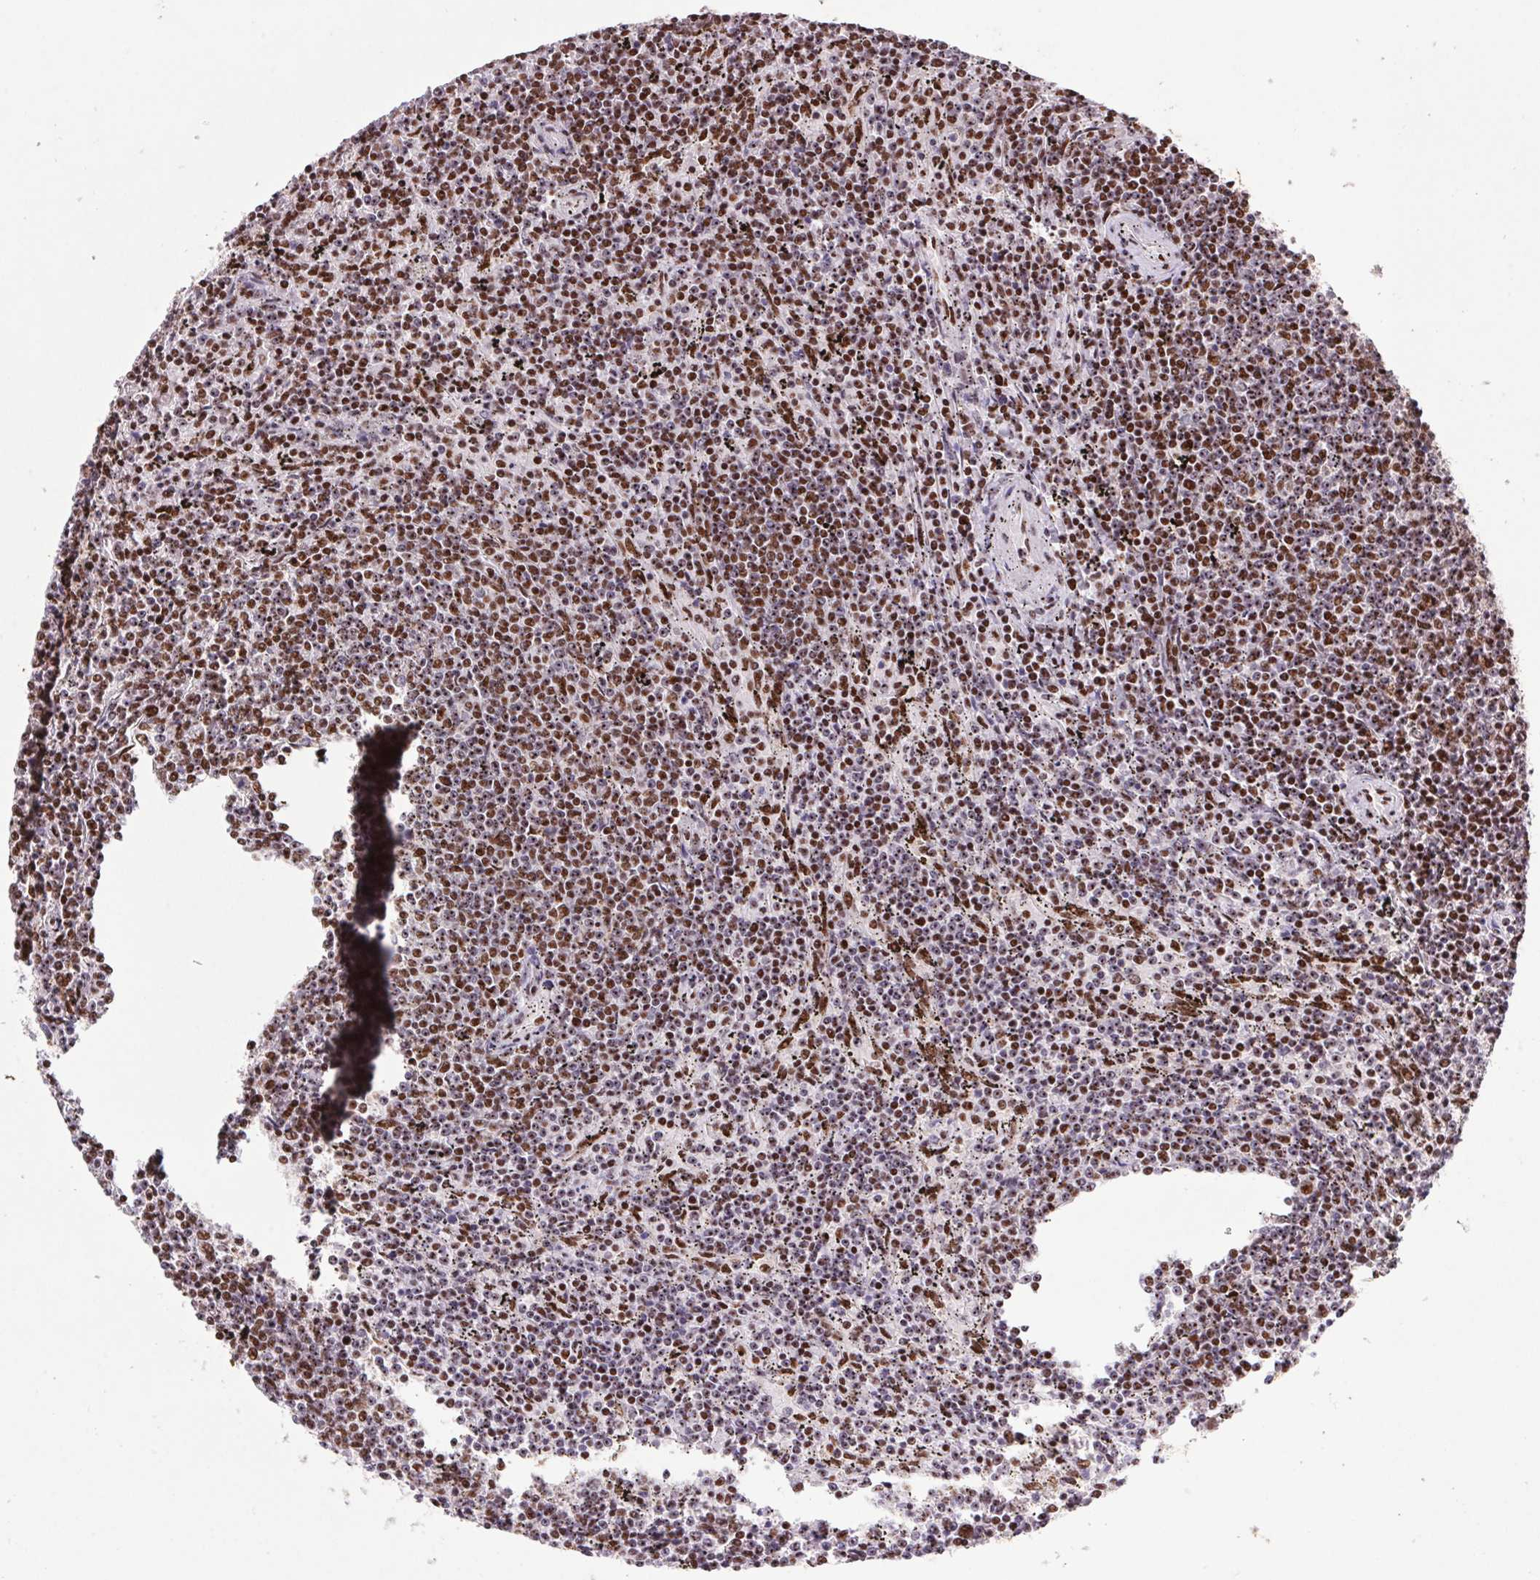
{"staining": {"intensity": "moderate", "quantity": "25%-75%", "location": "nuclear"}, "tissue": "lymphoma", "cell_type": "Tumor cells", "image_type": "cancer", "snomed": [{"axis": "morphology", "description": "Malignant lymphoma, non-Hodgkin's type, Low grade"}, {"axis": "topography", "description": "Spleen"}], "caption": "Immunohistochemistry of human lymphoma exhibits medium levels of moderate nuclear expression in about 25%-75% of tumor cells. Ihc stains the protein of interest in brown and the nuclei are stained blue.", "gene": "LDLRAD4", "patient": {"sex": "female", "age": 50}}